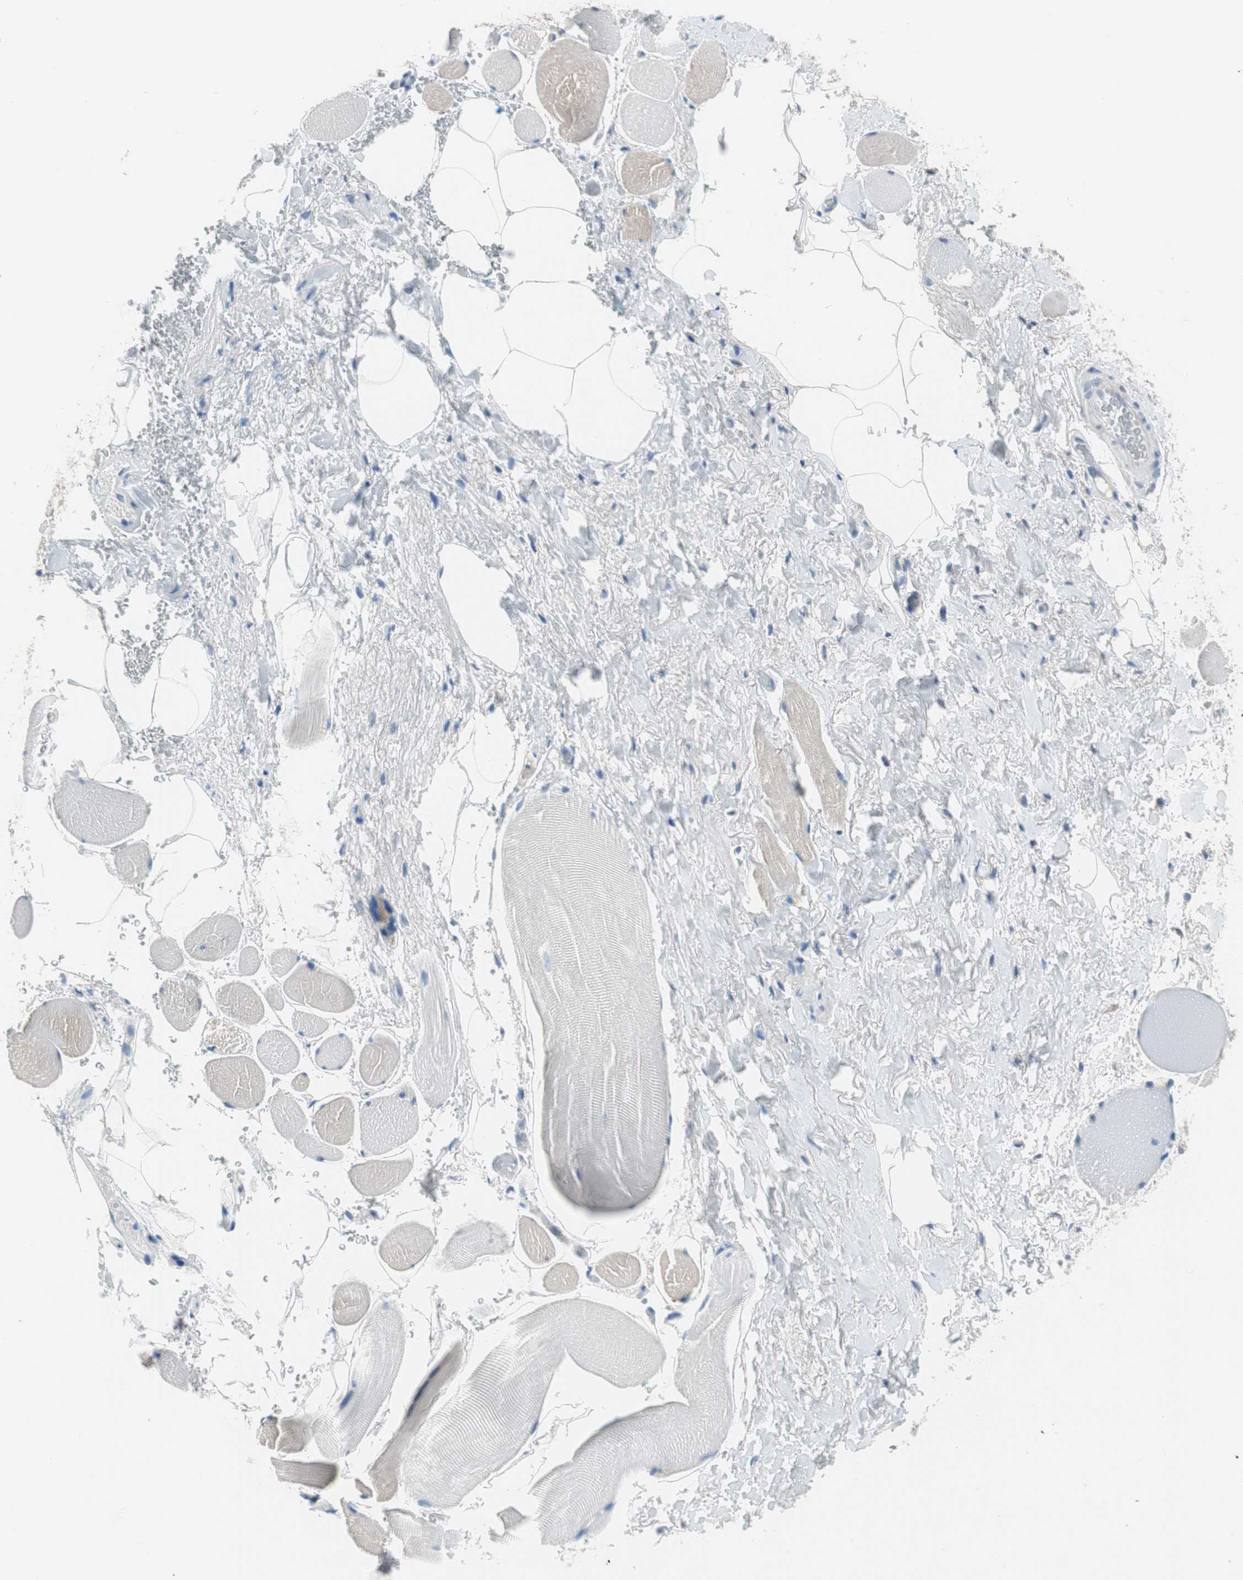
{"staining": {"intensity": "negative", "quantity": "none", "location": "none"}, "tissue": "adipose tissue", "cell_type": "Adipocytes", "image_type": "normal", "snomed": [{"axis": "morphology", "description": "Normal tissue, NOS"}, {"axis": "topography", "description": "Soft tissue"}, {"axis": "topography", "description": "Peripheral nerve tissue"}], "caption": "Immunohistochemistry of normal human adipose tissue displays no positivity in adipocytes. Nuclei are stained in blue.", "gene": "GRHL1", "patient": {"sex": "female", "age": 71}}